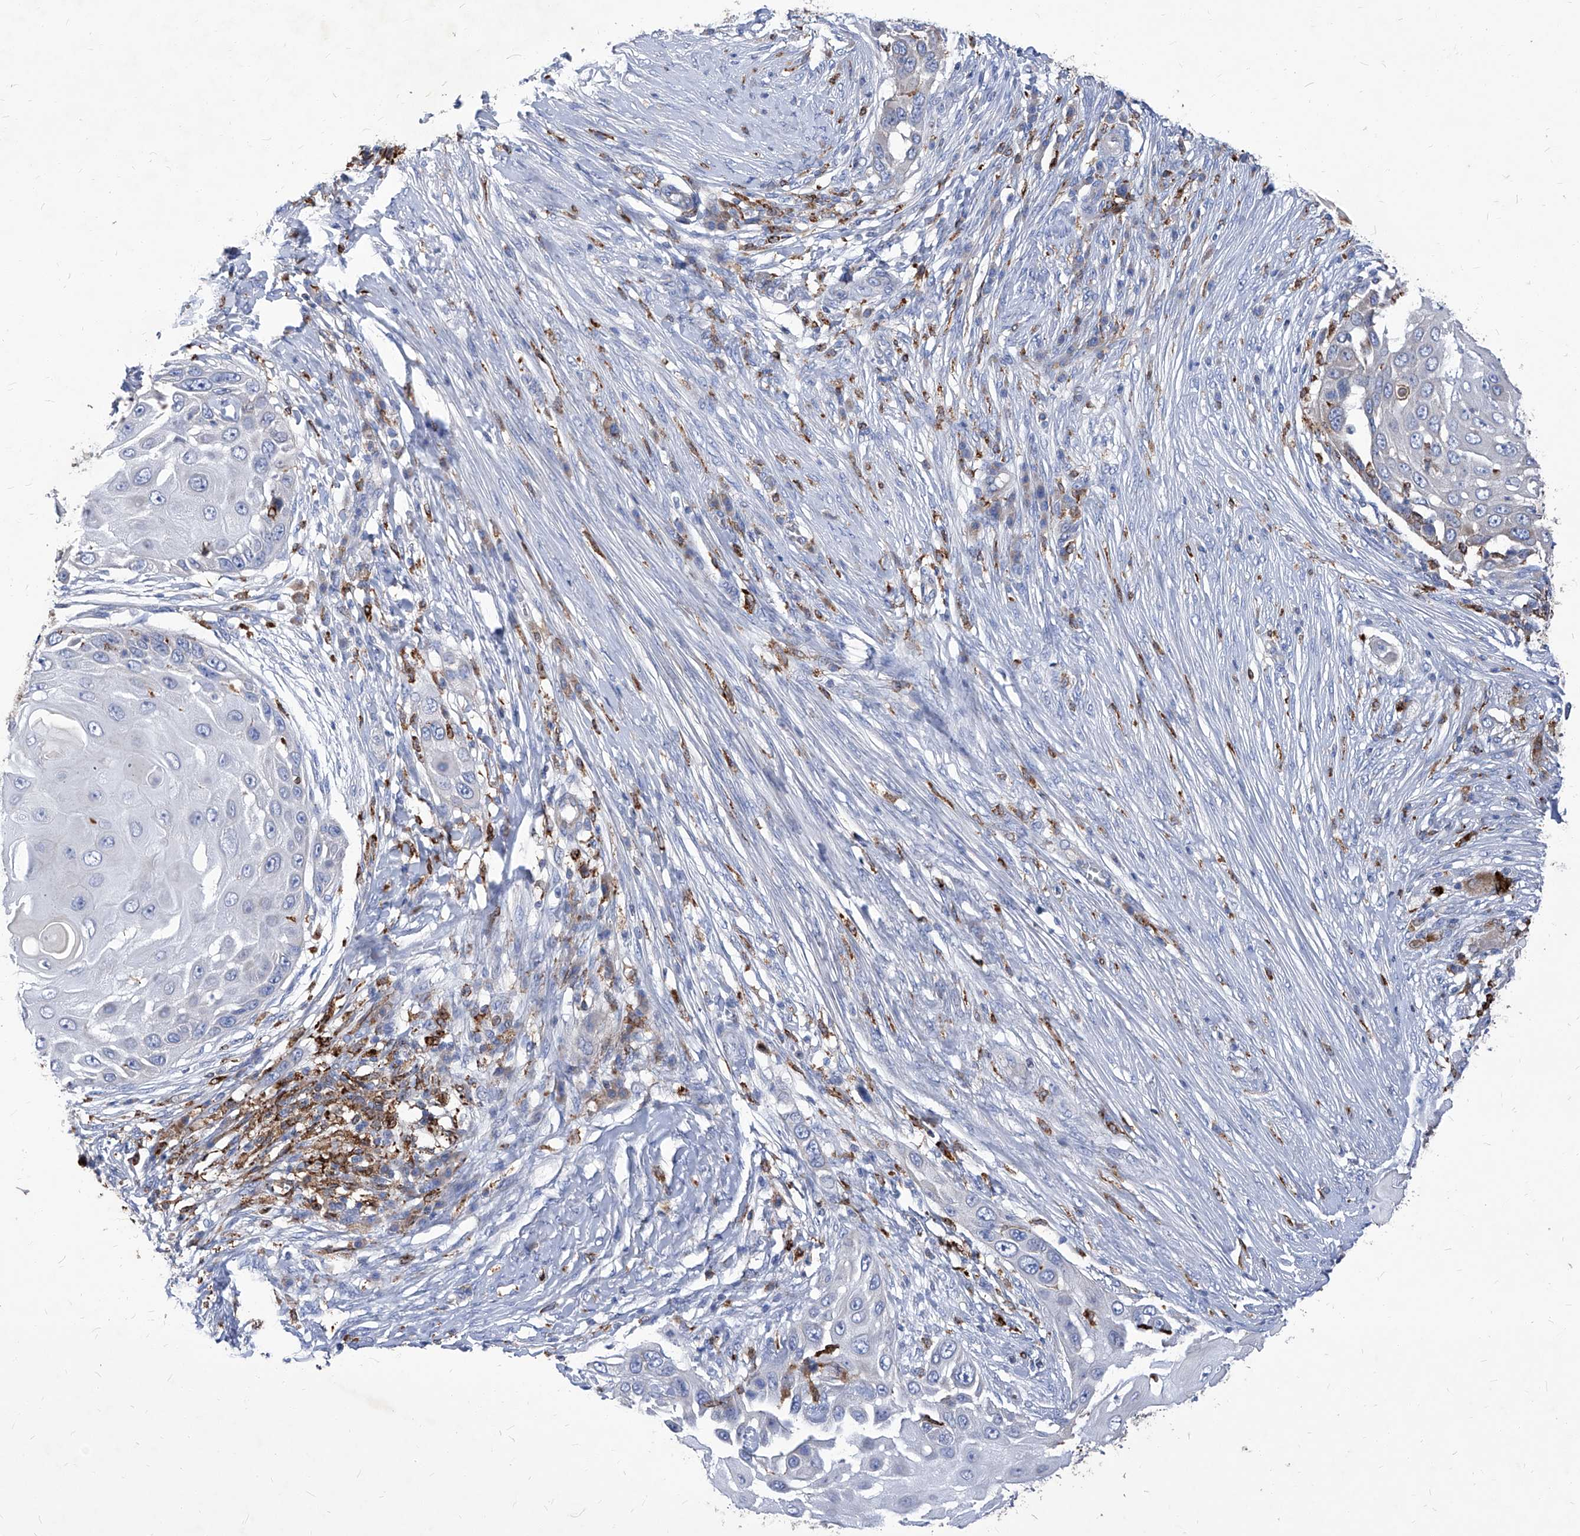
{"staining": {"intensity": "negative", "quantity": "none", "location": "none"}, "tissue": "skin cancer", "cell_type": "Tumor cells", "image_type": "cancer", "snomed": [{"axis": "morphology", "description": "Squamous cell carcinoma, NOS"}, {"axis": "topography", "description": "Skin"}], "caption": "This is an IHC histopathology image of human squamous cell carcinoma (skin). There is no staining in tumor cells.", "gene": "UBOX5", "patient": {"sex": "female", "age": 44}}